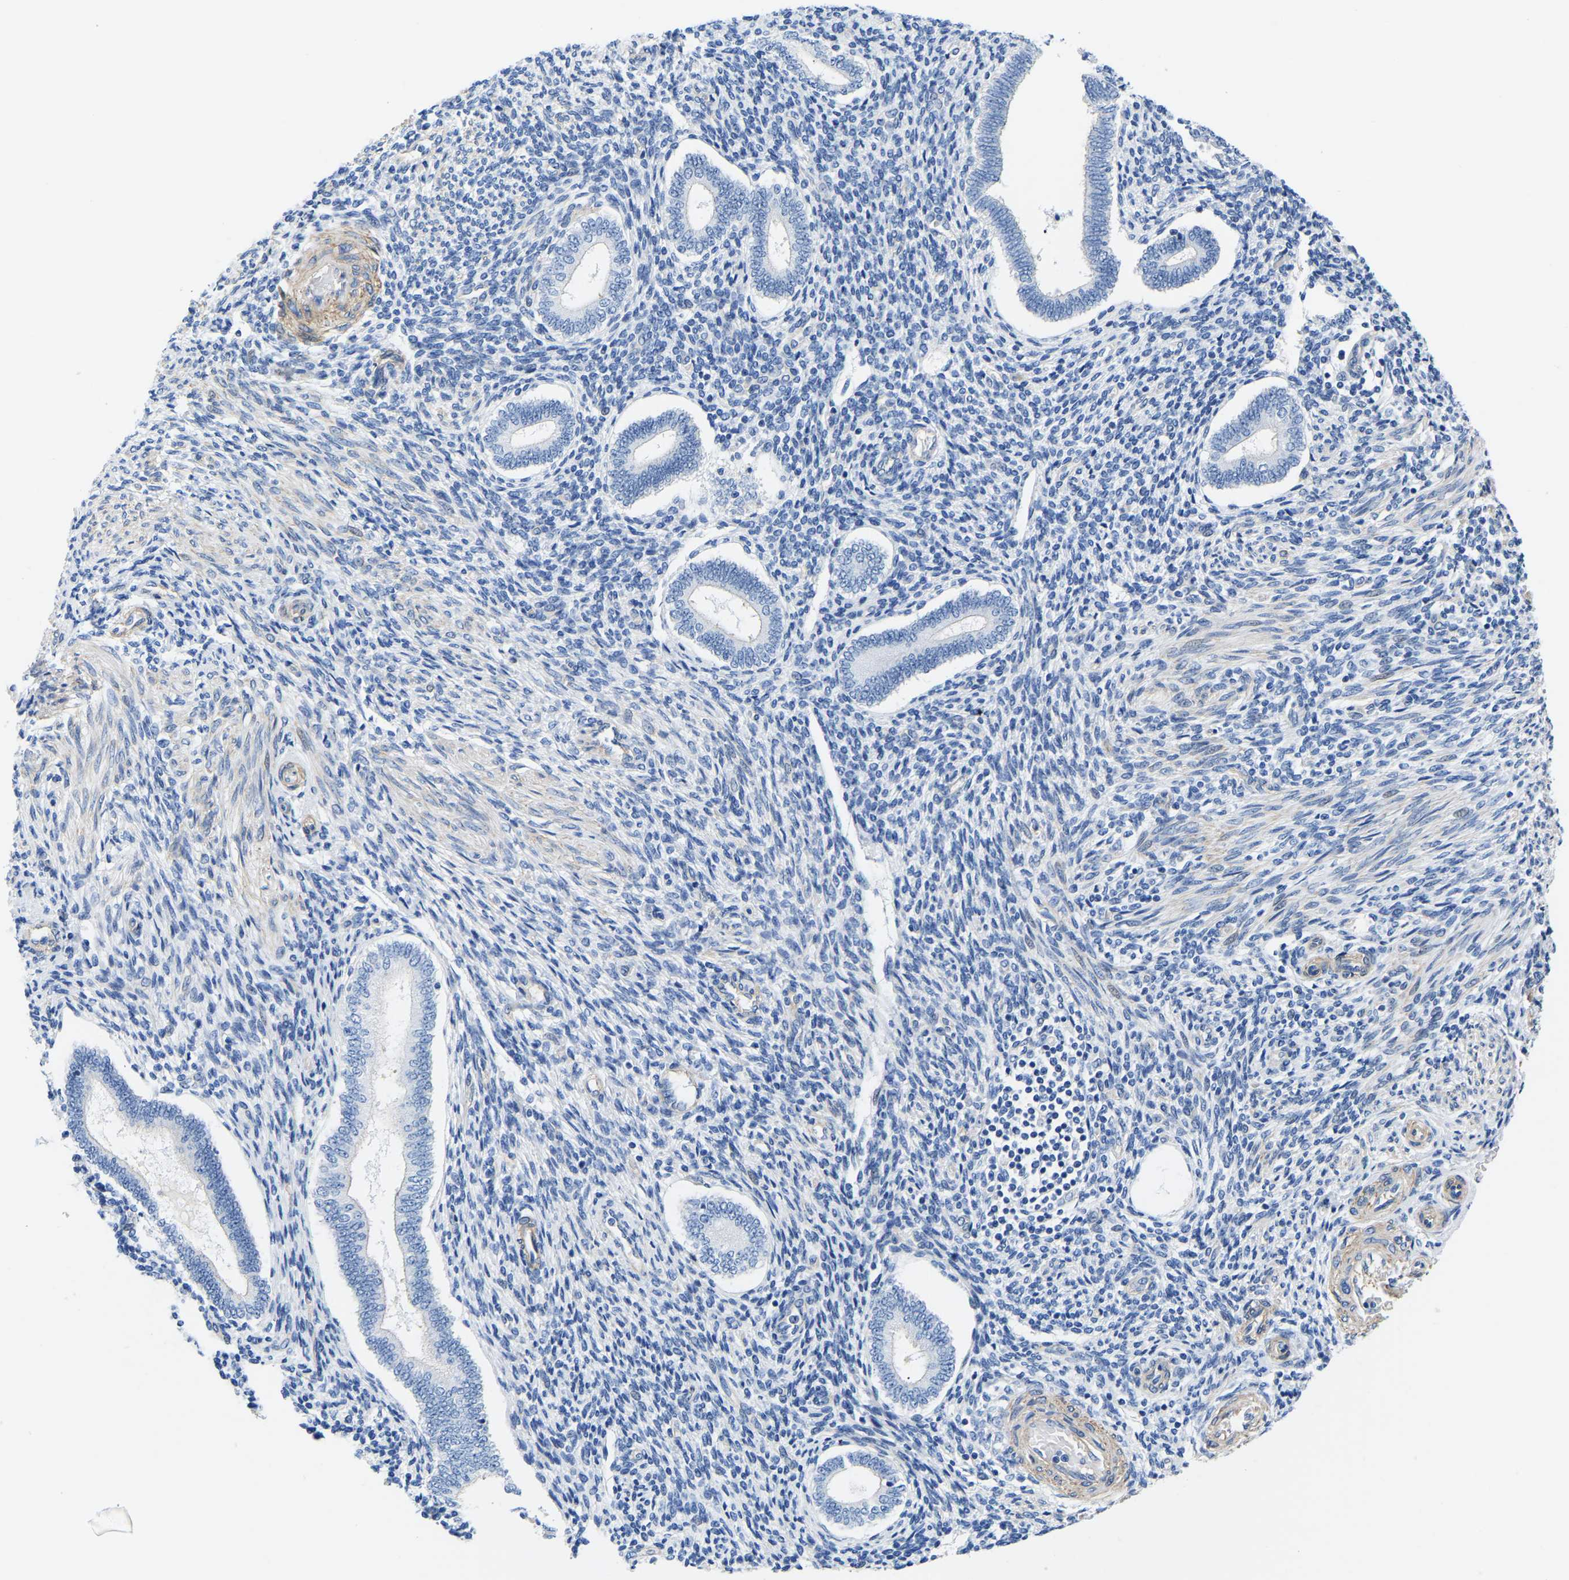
{"staining": {"intensity": "negative", "quantity": "none", "location": "none"}, "tissue": "endometrium", "cell_type": "Cells in endometrial stroma", "image_type": "normal", "snomed": [{"axis": "morphology", "description": "Normal tissue, NOS"}, {"axis": "topography", "description": "Endometrium"}], "caption": "An immunohistochemistry photomicrograph of benign endometrium is shown. There is no staining in cells in endometrial stroma of endometrium. (DAB immunohistochemistry (IHC) with hematoxylin counter stain).", "gene": "UPK3A", "patient": {"sex": "female", "age": 42}}